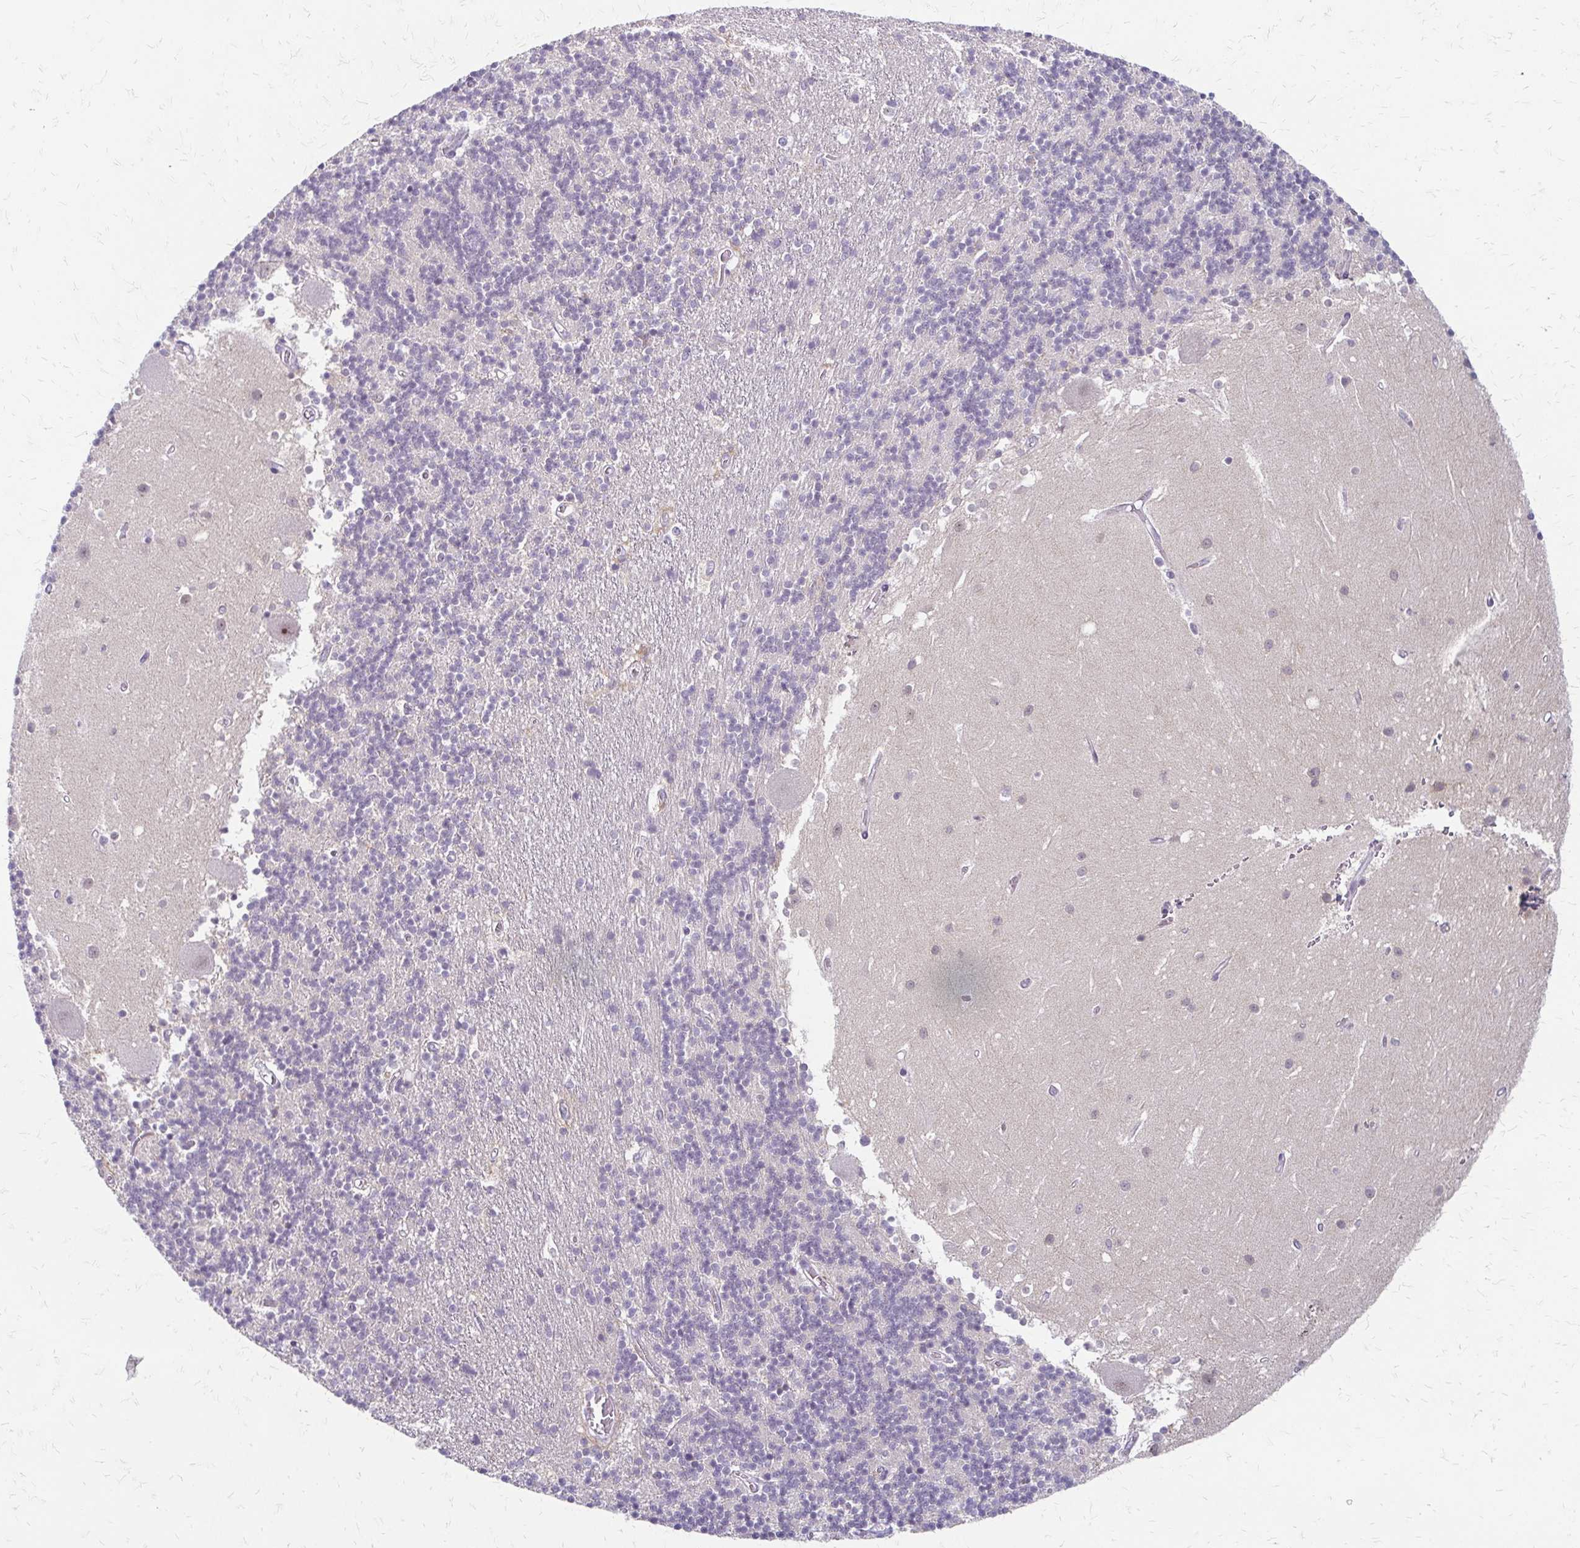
{"staining": {"intensity": "negative", "quantity": "none", "location": "none"}, "tissue": "cerebellum", "cell_type": "Cells in granular layer", "image_type": "normal", "snomed": [{"axis": "morphology", "description": "Normal tissue, NOS"}, {"axis": "topography", "description": "Cerebellum"}], "caption": "Cells in granular layer show no significant expression in benign cerebellum.", "gene": "EED", "patient": {"sex": "male", "age": 54}}